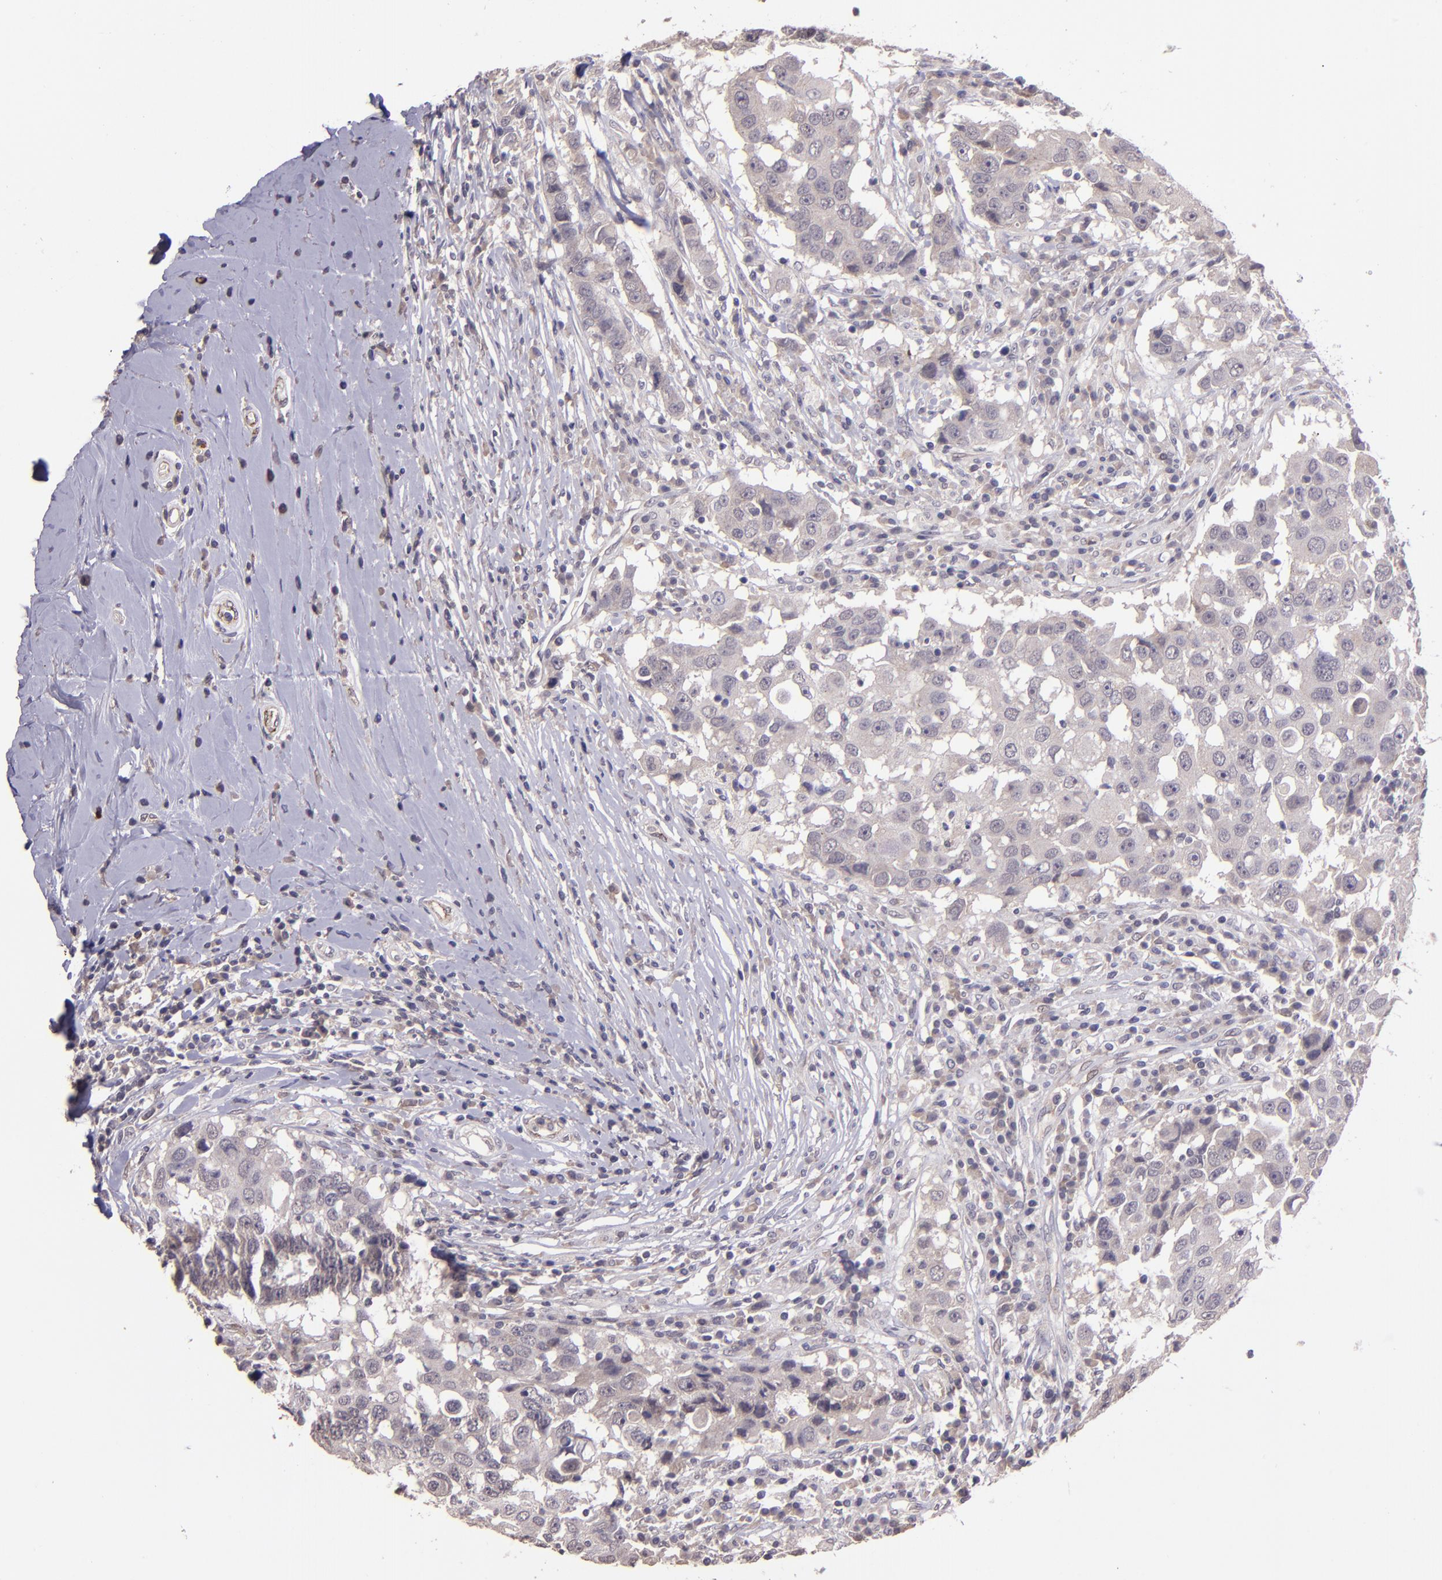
{"staining": {"intensity": "weak", "quantity": ">75%", "location": "cytoplasmic/membranous"}, "tissue": "breast cancer", "cell_type": "Tumor cells", "image_type": "cancer", "snomed": [{"axis": "morphology", "description": "Duct carcinoma"}, {"axis": "topography", "description": "Breast"}], "caption": "A micrograph showing weak cytoplasmic/membranous staining in approximately >75% of tumor cells in intraductal carcinoma (breast), as visualized by brown immunohistochemical staining.", "gene": "TAF7L", "patient": {"sex": "female", "age": 27}}